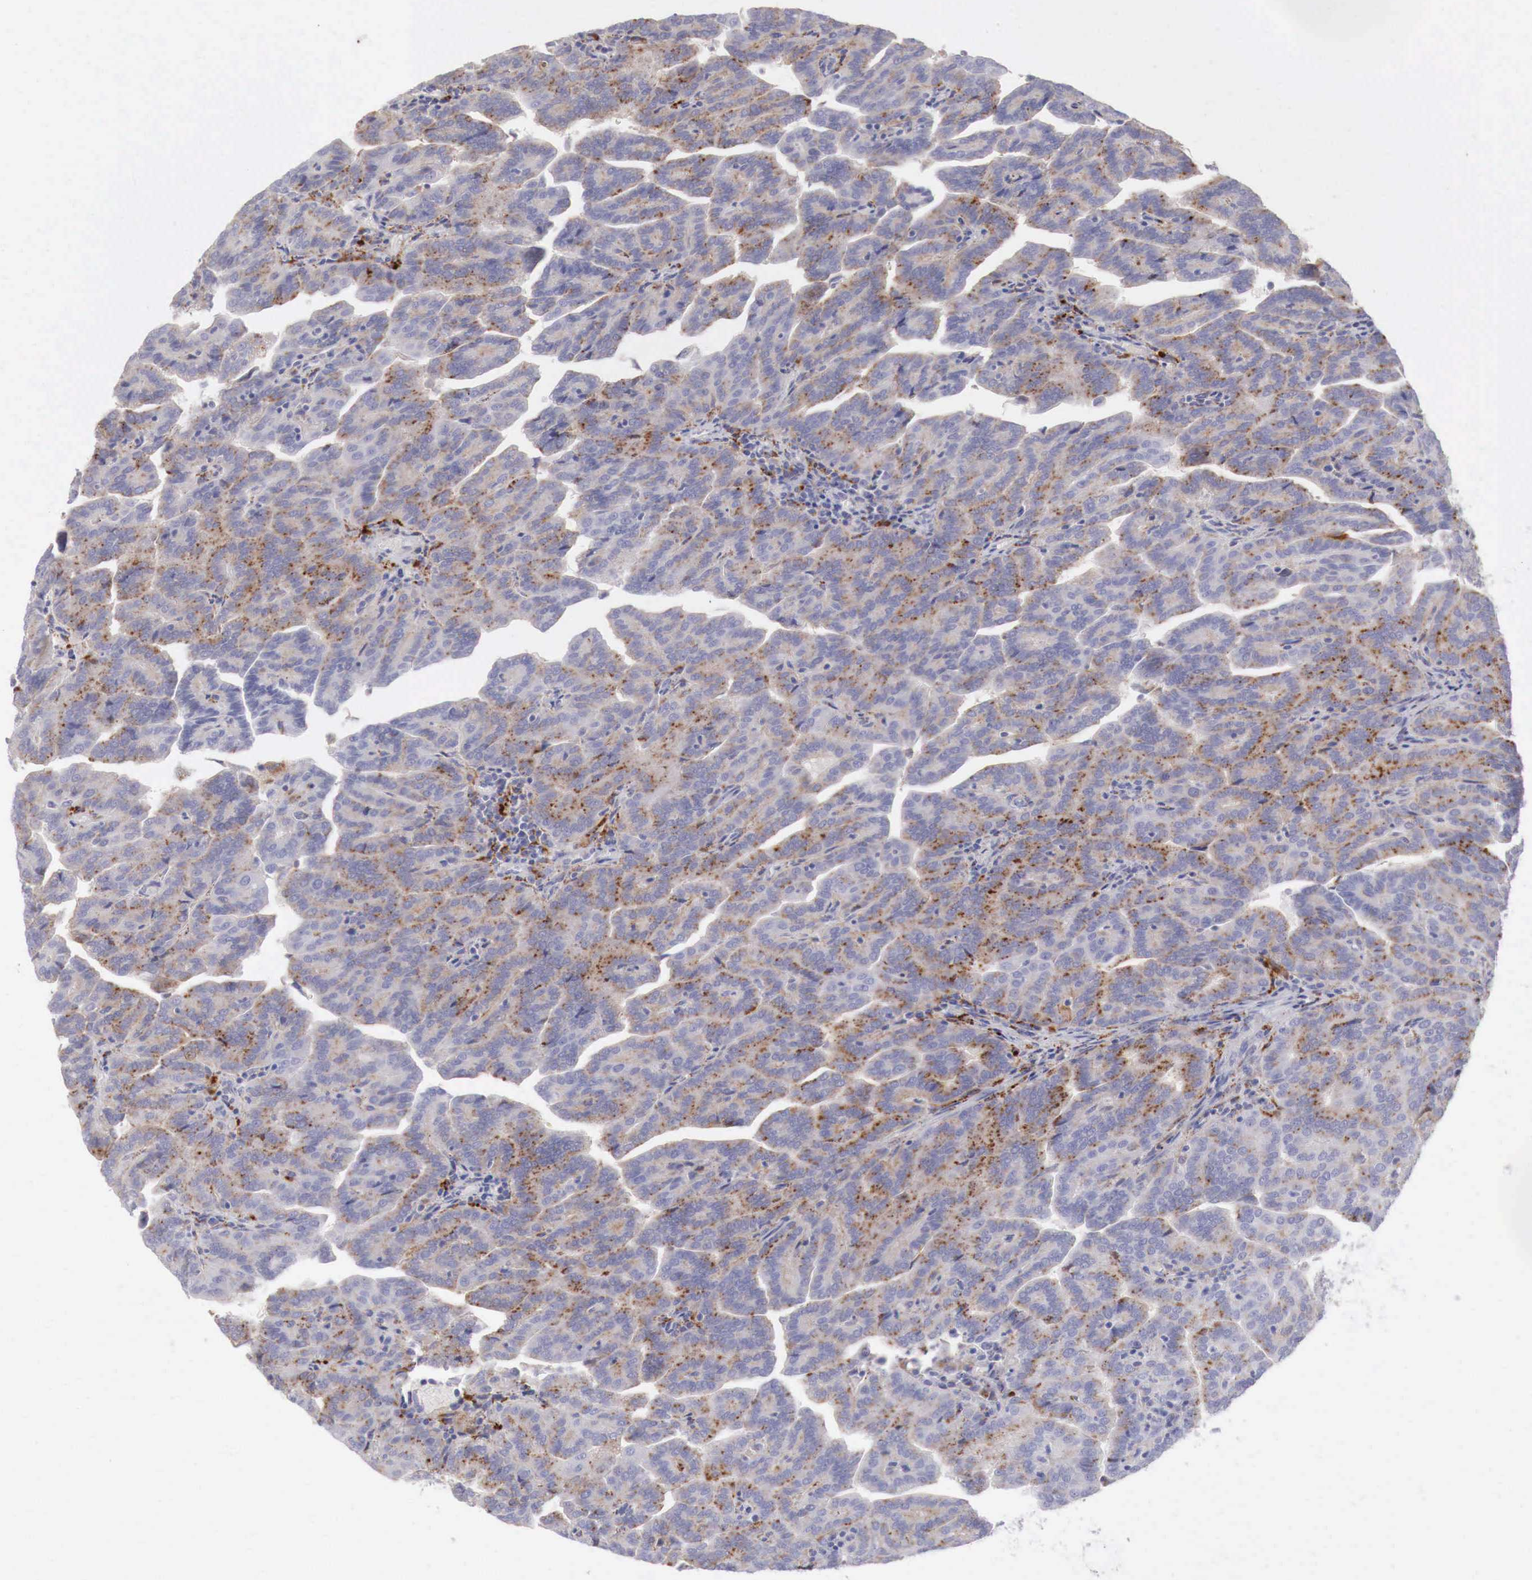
{"staining": {"intensity": "moderate", "quantity": "25%-75%", "location": "cytoplasmic/membranous"}, "tissue": "renal cancer", "cell_type": "Tumor cells", "image_type": "cancer", "snomed": [{"axis": "morphology", "description": "Adenocarcinoma, NOS"}, {"axis": "topography", "description": "Kidney"}], "caption": "IHC (DAB (3,3'-diaminobenzidine)) staining of adenocarcinoma (renal) exhibits moderate cytoplasmic/membranous protein expression in approximately 25%-75% of tumor cells.", "gene": "GLA", "patient": {"sex": "male", "age": 61}}